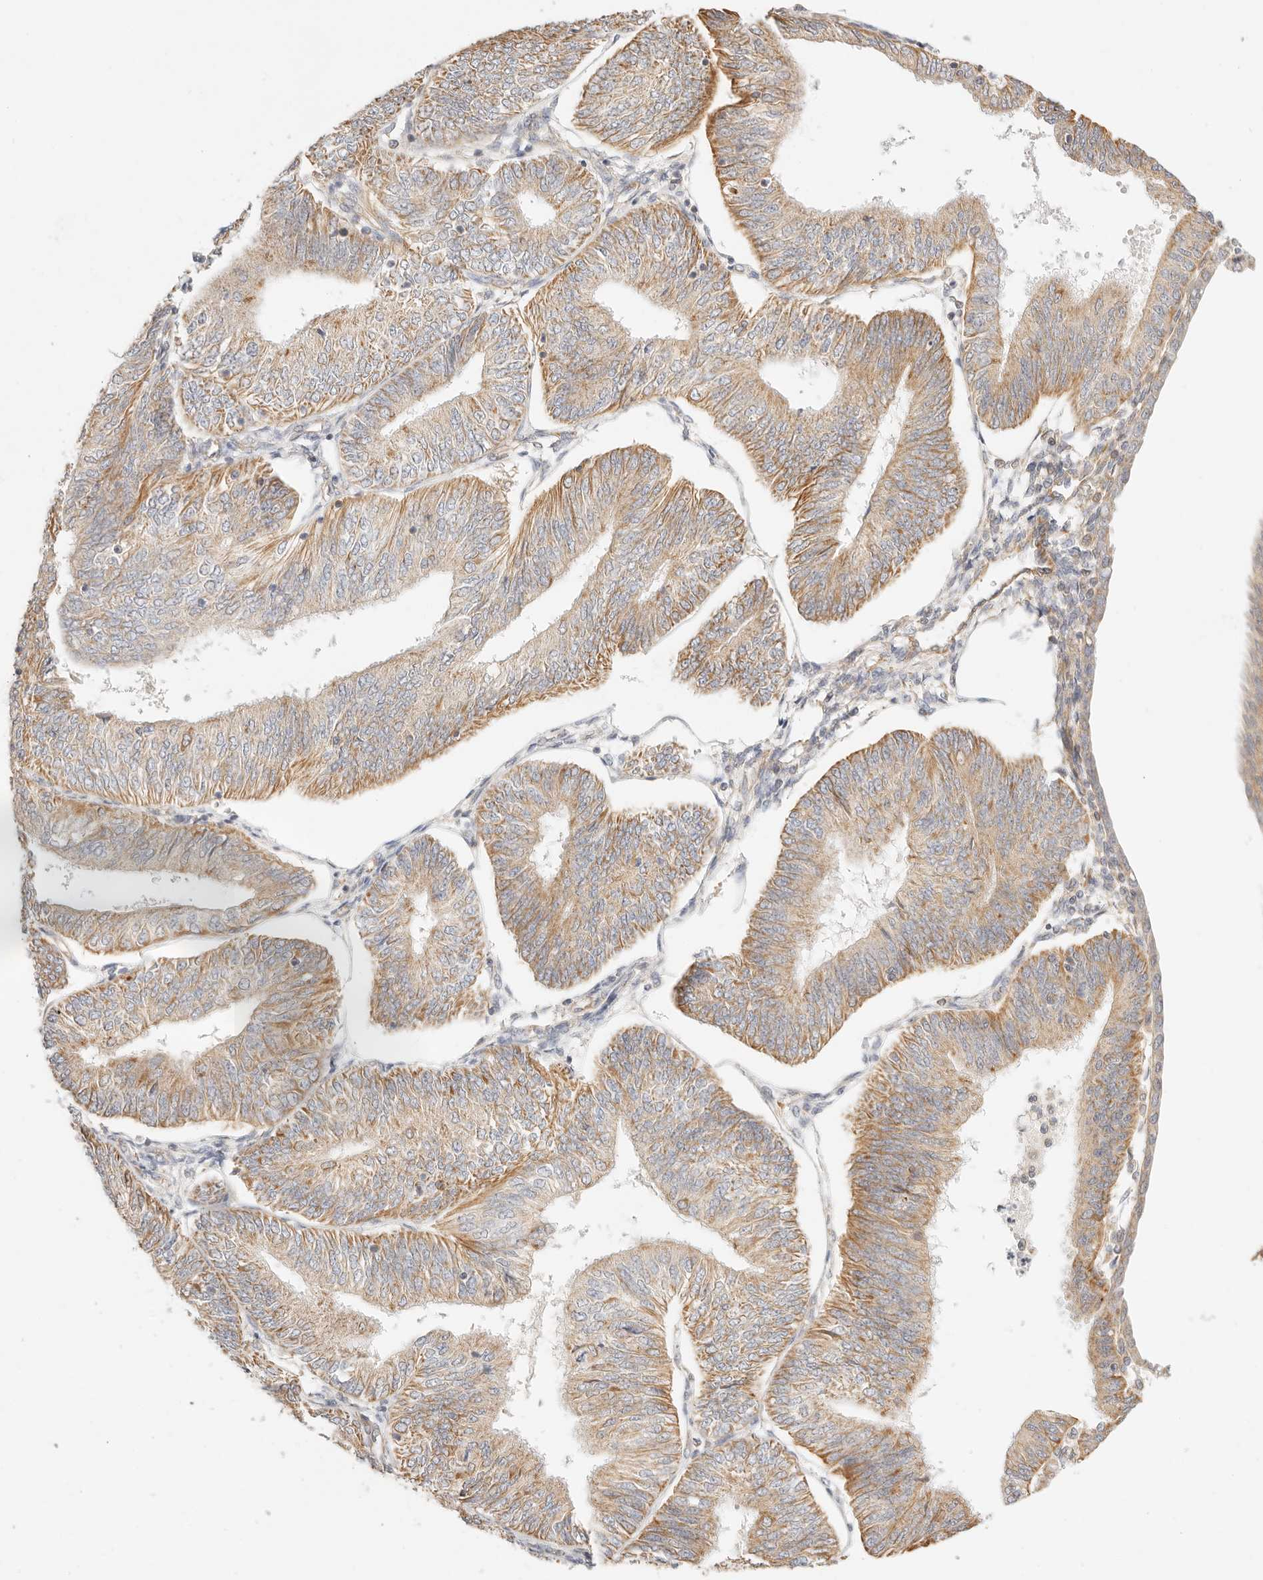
{"staining": {"intensity": "moderate", "quantity": ">75%", "location": "cytoplasmic/membranous"}, "tissue": "endometrial cancer", "cell_type": "Tumor cells", "image_type": "cancer", "snomed": [{"axis": "morphology", "description": "Adenocarcinoma, NOS"}, {"axis": "topography", "description": "Endometrium"}], "caption": "Immunohistochemical staining of human endometrial cancer demonstrates medium levels of moderate cytoplasmic/membranous protein staining in approximately >75% of tumor cells.", "gene": "ZC3H11A", "patient": {"sex": "female", "age": 58}}